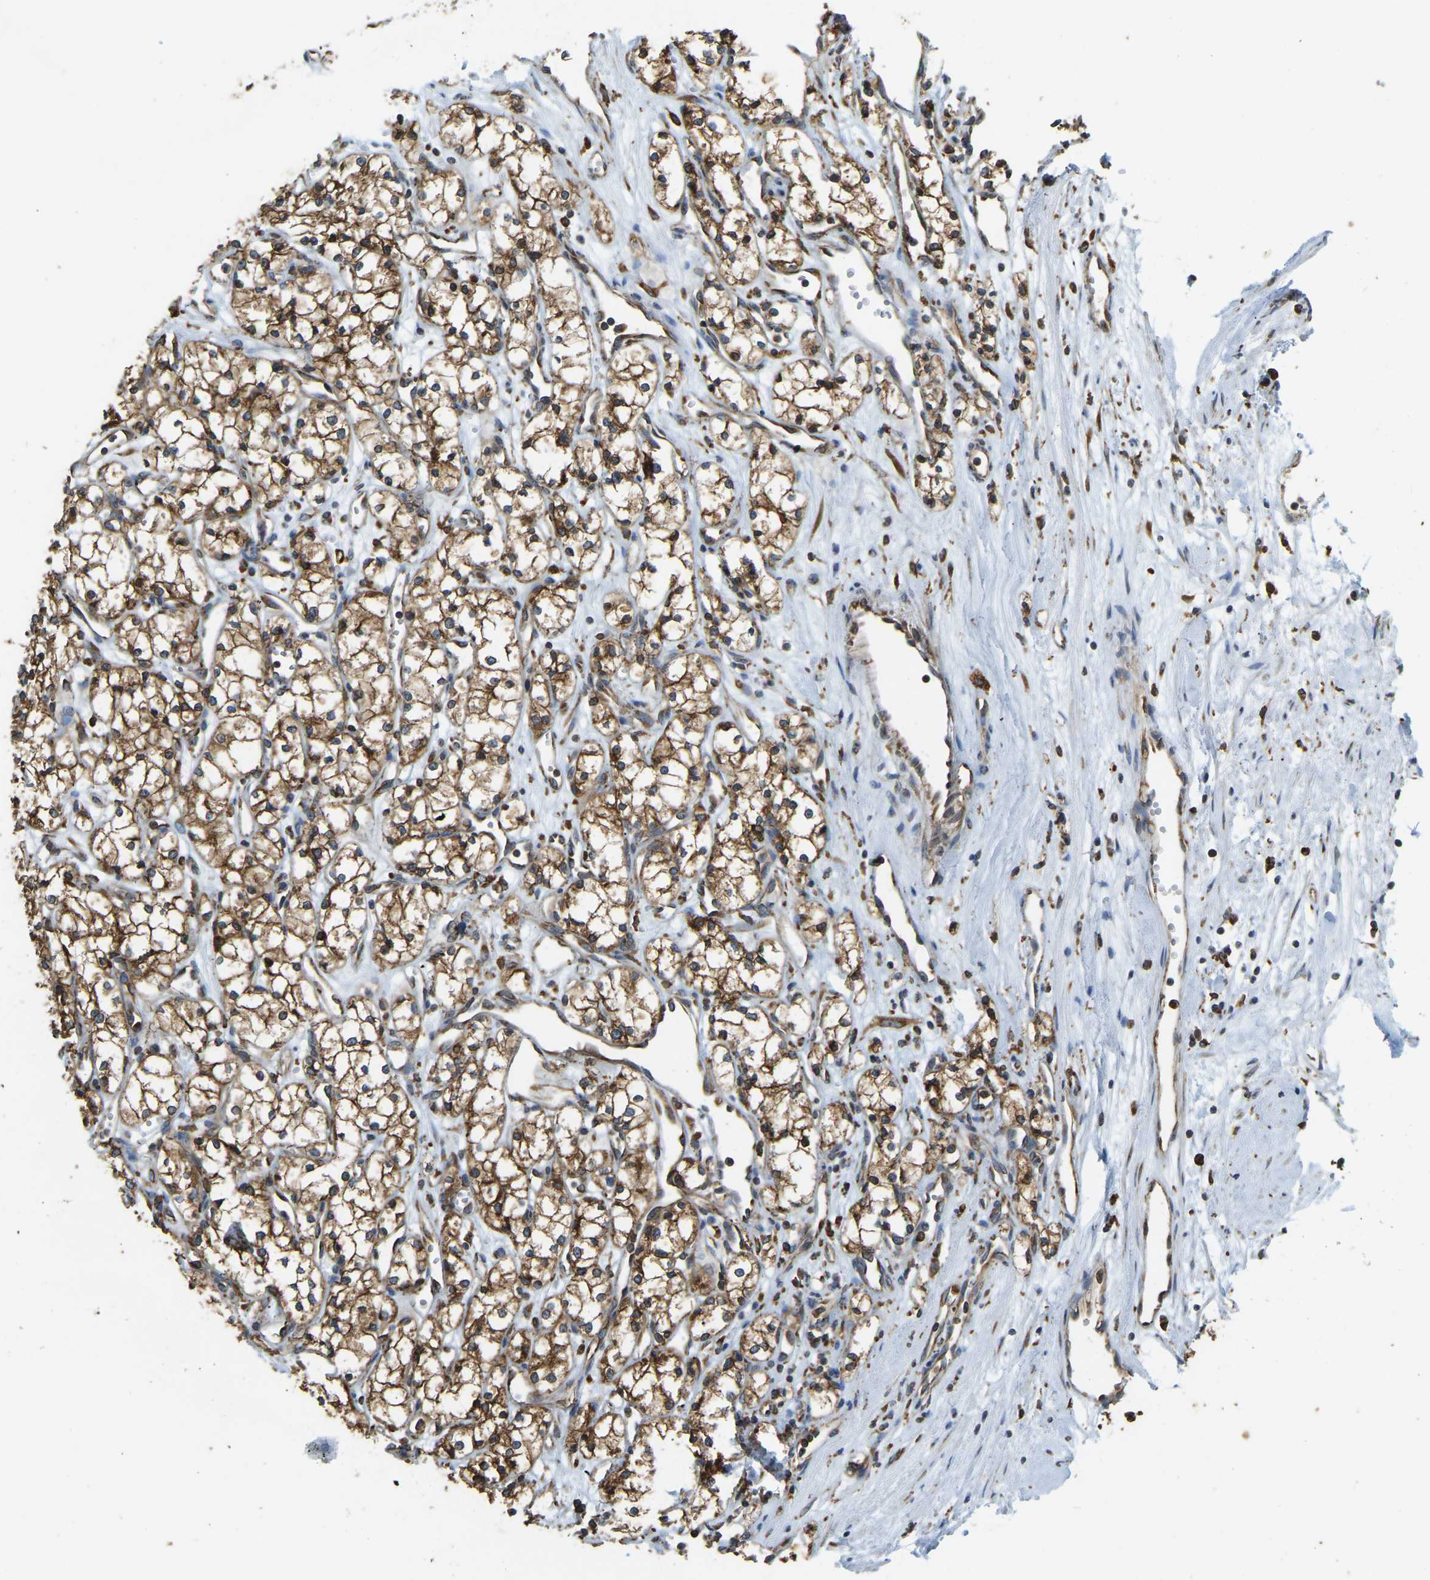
{"staining": {"intensity": "strong", "quantity": ">75%", "location": "cytoplasmic/membranous"}, "tissue": "renal cancer", "cell_type": "Tumor cells", "image_type": "cancer", "snomed": [{"axis": "morphology", "description": "Adenocarcinoma, NOS"}, {"axis": "topography", "description": "Kidney"}], "caption": "IHC staining of renal cancer (adenocarcinoma), which displays high levels of strong cytoplasmic/membranous expression in approximately >75% of tumor cells indicating strong cytoplasmic/membranous protein positivity. The staining was performed using DAB (brown) for protein detection and nuclei were counterstained in hematoxylin (blue).", "gene": "RNF115", "patient": {"sex": "male", "age": 59}}